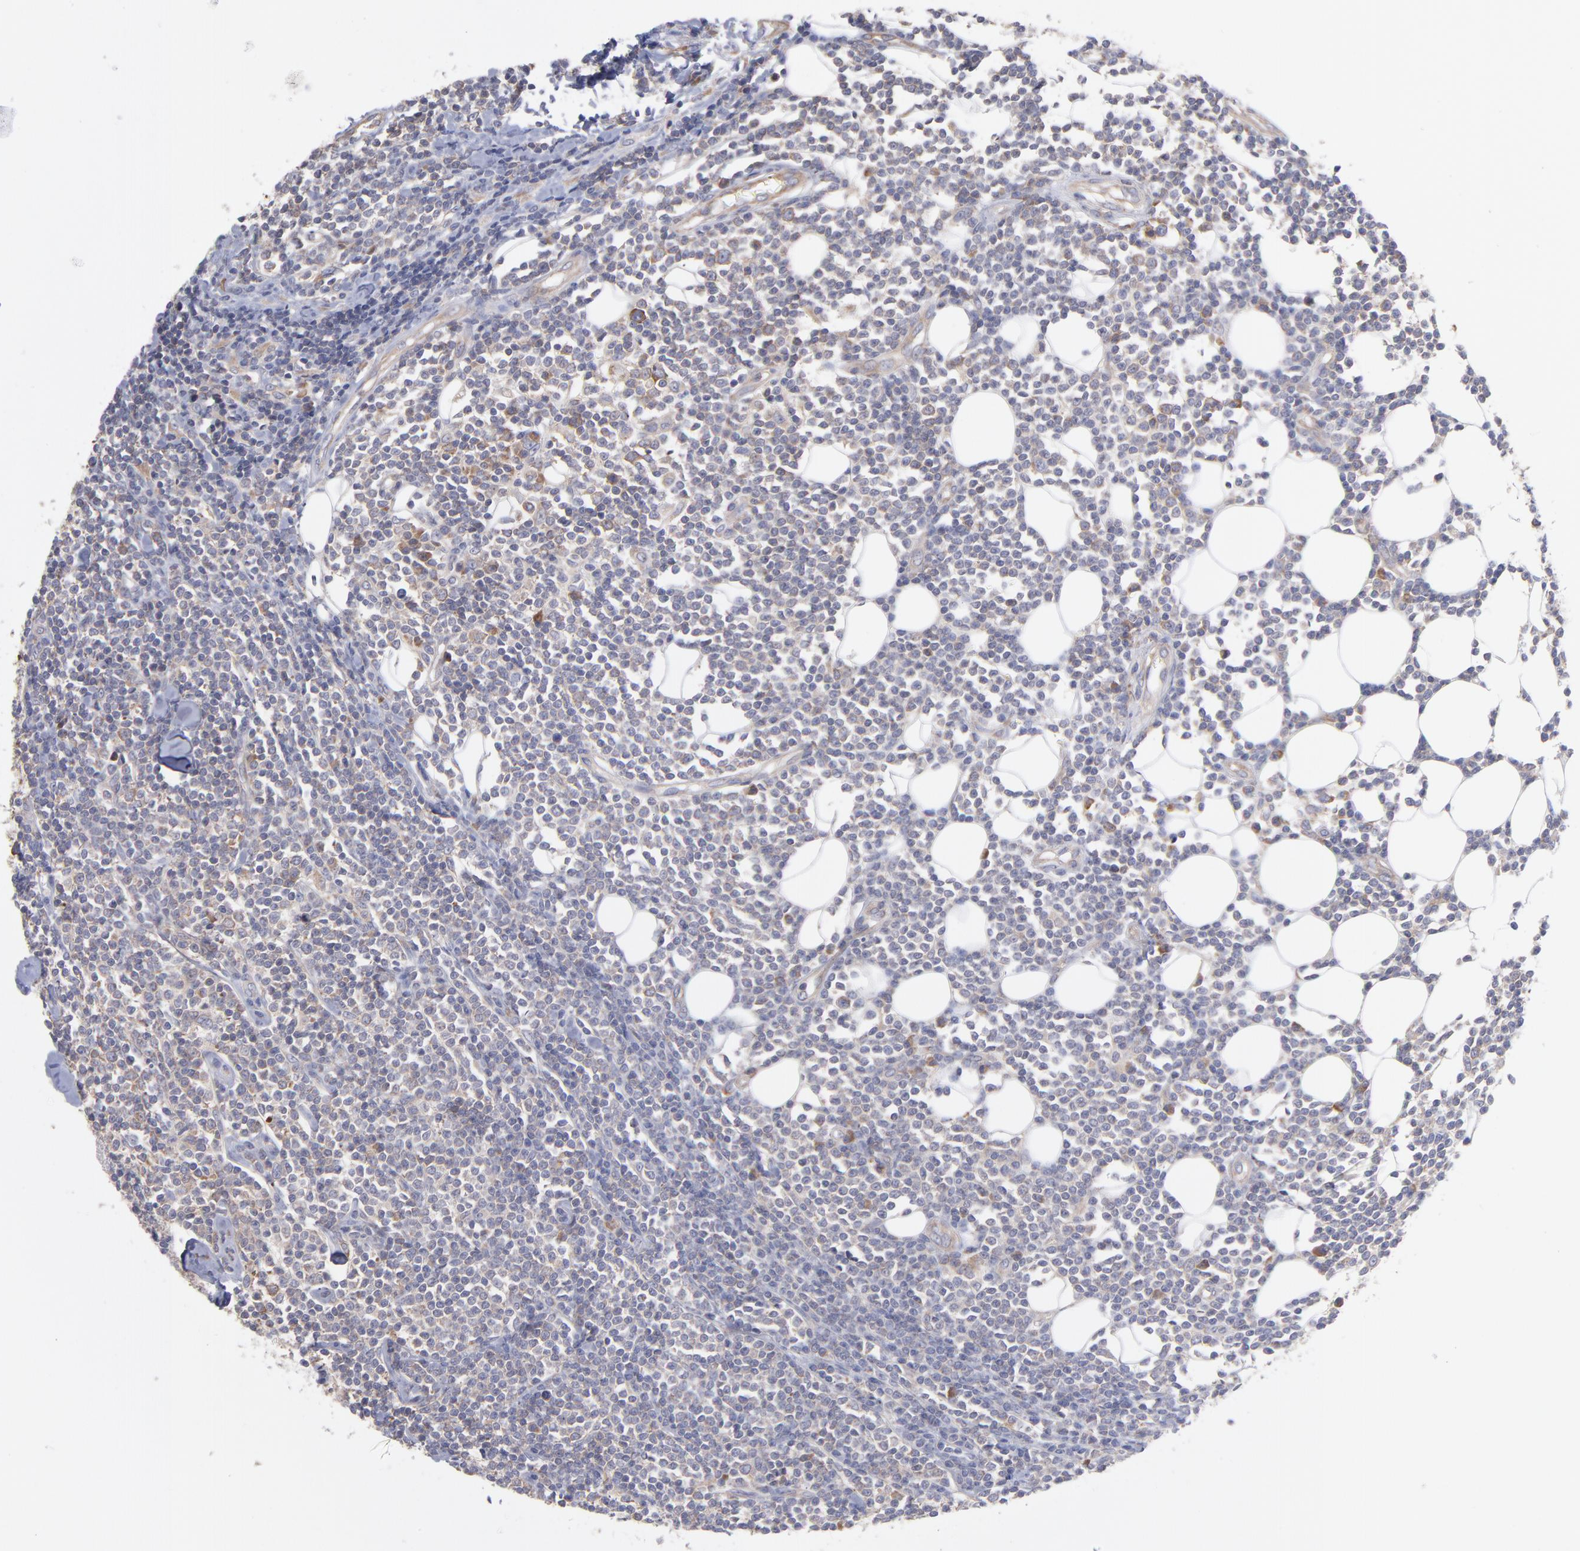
{"staining": {"intensity": "weak", "quantity": "<25%", "location": "cytoplasmic/membranous"}, "tissue": "lymphoma", "cell_type": "Tumor cells", "image_type": "cancer", "snomed": [{"axis": "morphology", "description": "Malignant lymphoma, non-Hodgkin's type, Low grade"}, {"axis": "topography", "description": "Soft tissue"}], "caption": "High power microscopy micrograph of an immunohistochemistry photomicrograph of malignant lymphoma, non-Hodgkin's type (low-grade), revealing no significant staining in tumor cells.", "gene": "RPLP0", "patient": {"sex": "male", "age": 92}}